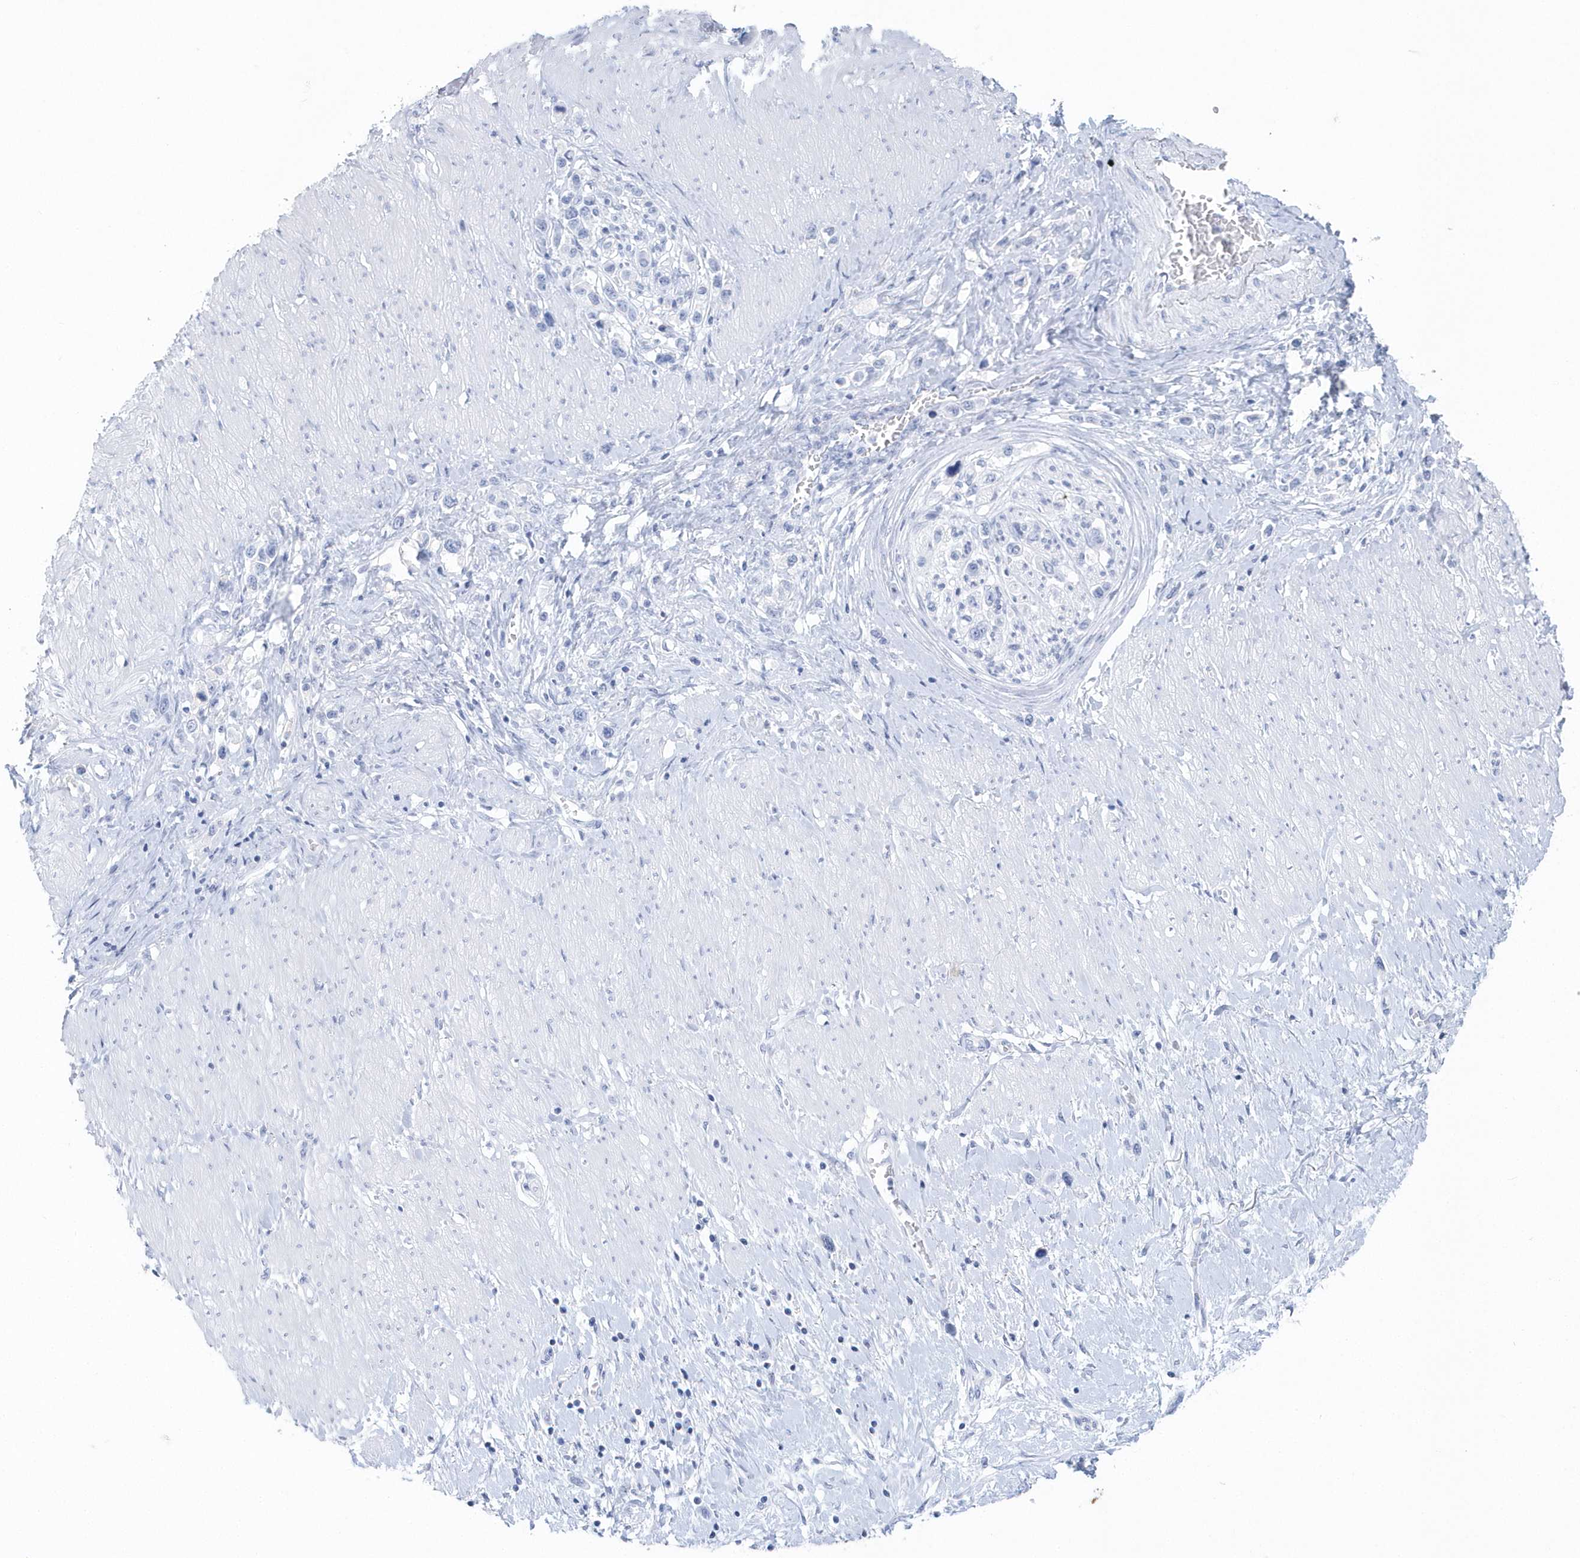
{"staining": {"intensity": "negative", "quantity": "none", "location": "none"}, "tissue": "stomach cancer", "cell_type": "Tumor cells", "image_type": "cancer", "snomed": [{"axis": "morphology", "description": "Normal tissue, NOS"}, {"axis": "morphology", "description": "Adenocarcinoma, NOS"}, {"axis": "topography", "description": "Stomach, upper"}, {"axis": "topography", "description": "Stomach"}], "caption": "IHC histopathology image of neoplastic tissue: human stomach adenocarcinoma stained with DAB (3,3'-diaminobenzidine) reveals no significant protein positivity in tumor cells.", "gene": "PTPRO", "patient": {"sex": "female", "age": 65}}